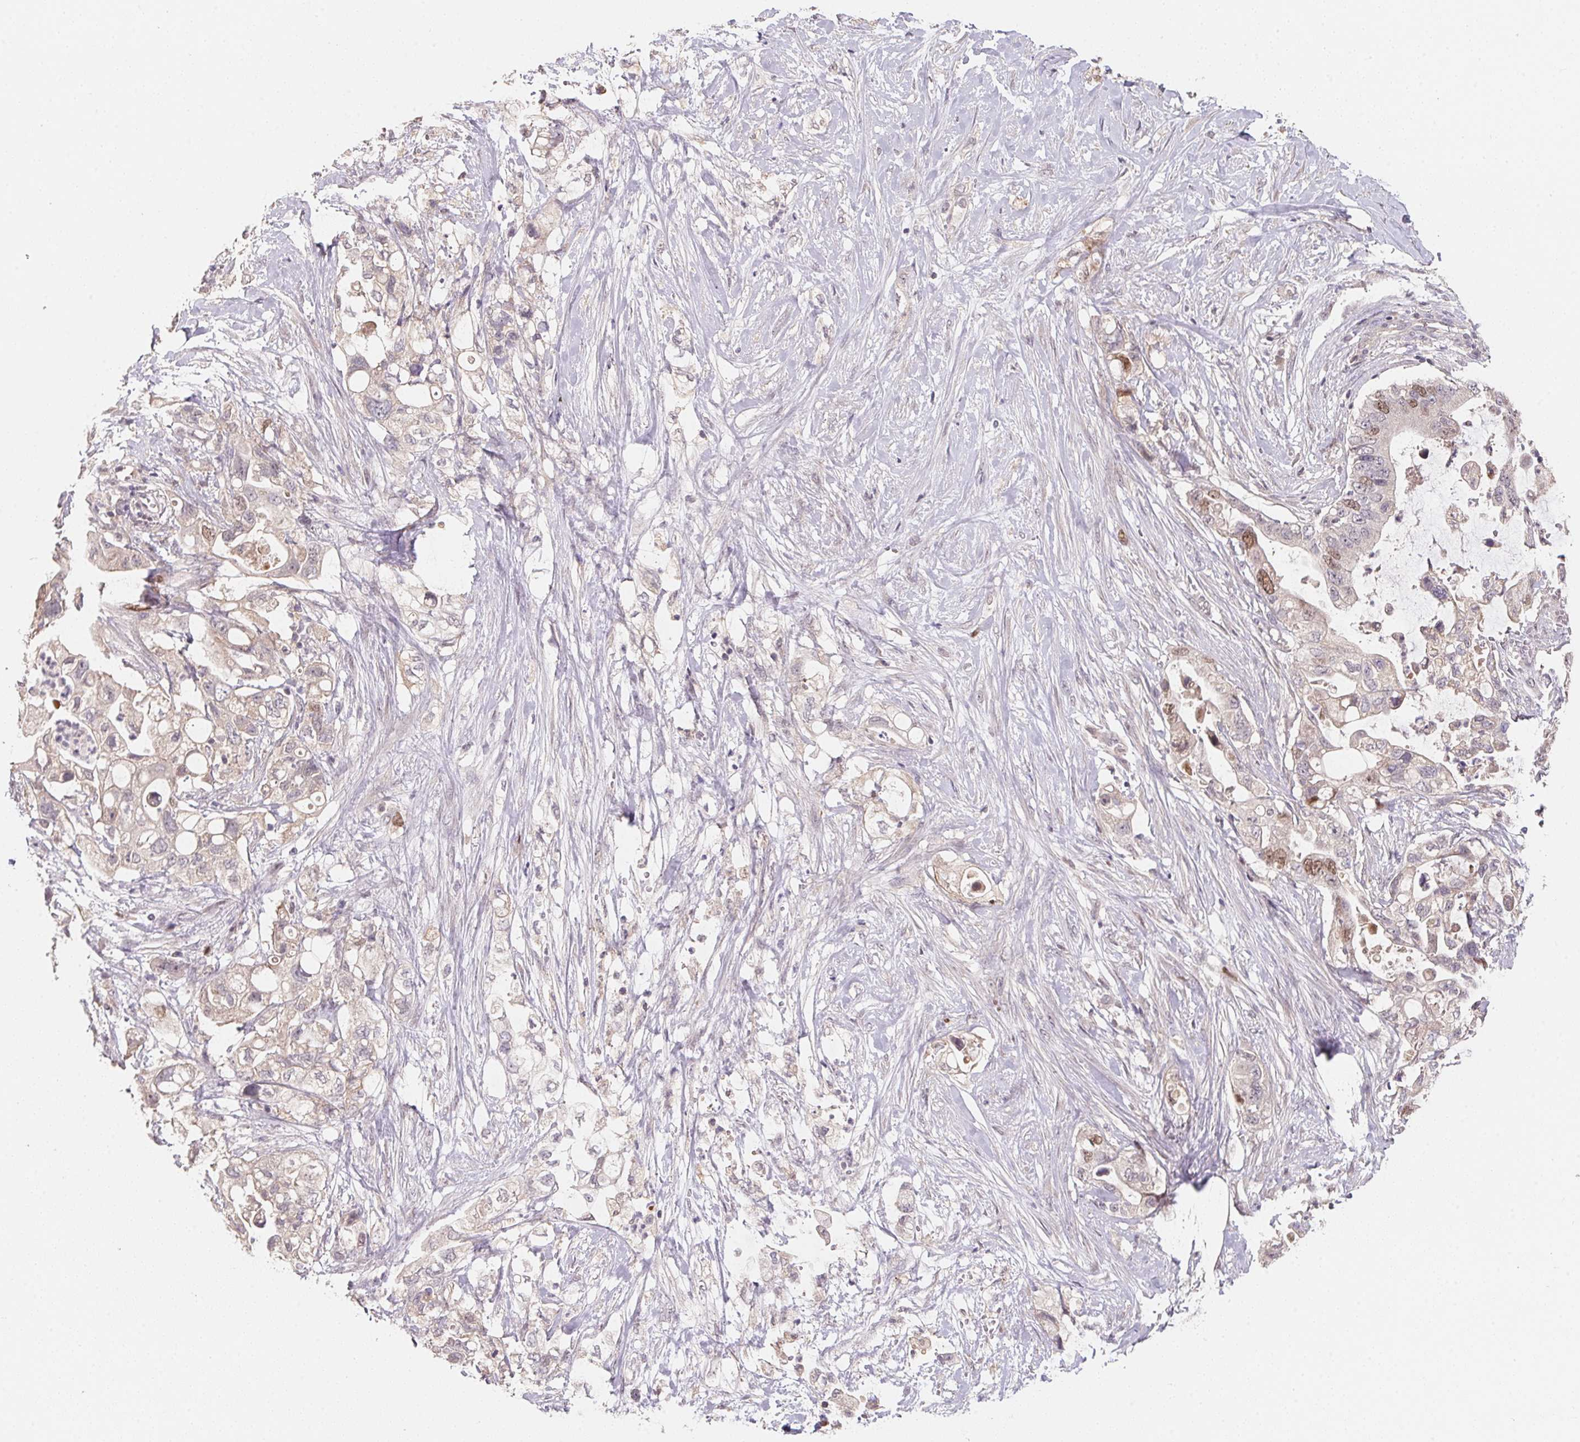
{"staining": {"intensity": "moderate", "quantity": "<25%", "location": "nuclear"}, "tissue": "pancreatic cancer", "cell_type": "Tumor cells", "image_type": "cancer", "snomed": [{"axis": "morphology", "description": "Adenocarcinoma, NOS"}, {"axis": "topography", "description": "Pancreas"}], "caption": "Pancreatic cancer (adenocarcinoma) stained for a protein (brown) reveals moderate nuclear positive positivity in approximately <25% of tumor cells.", "gene": "KIFC1", "patient": {"sex": "female", "age": 72}}